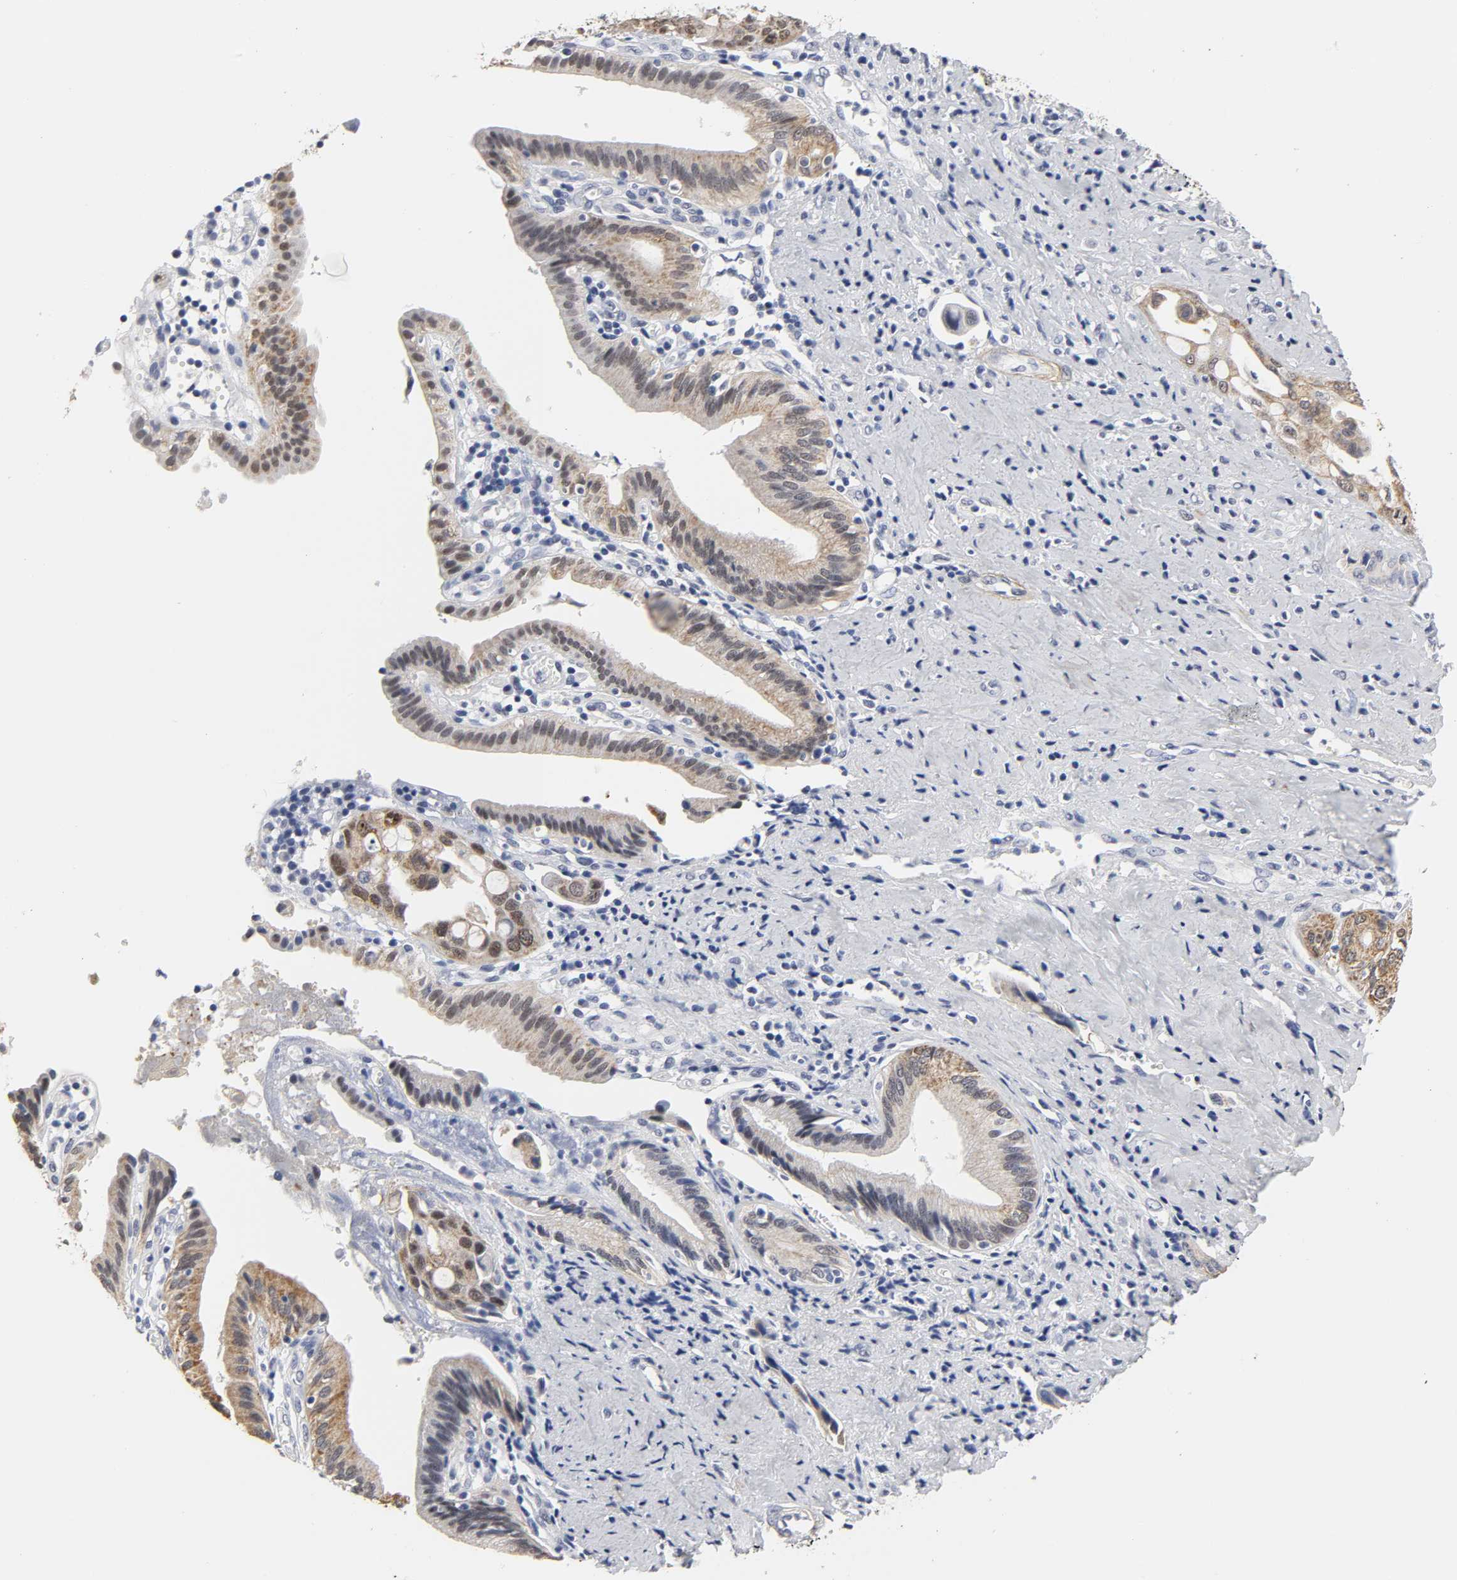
{"staining": {"intensity": "moderate", "quantity": ">75%", "location": "cytoplasmic/membranous,nuclear"}, "tissue": "pancreatic cancer", "cell_type": "Tumor cells", "image_type": "cancer", "snomed": [{"axis": "morphology", "description": "Adenocarcinoma, NOS"}, {"axis": "topography", "description": "Pancreas"}], "caption": "Immunohistochemical staining of adenocarcinoma (pancreatic) displays medium levels of moderate cytoplasmic/membranous and nuclear positivity in approximately >75% of tumor cells.", "gene": "GRHL2", "patient": {"sex": "female", "age": 60}}